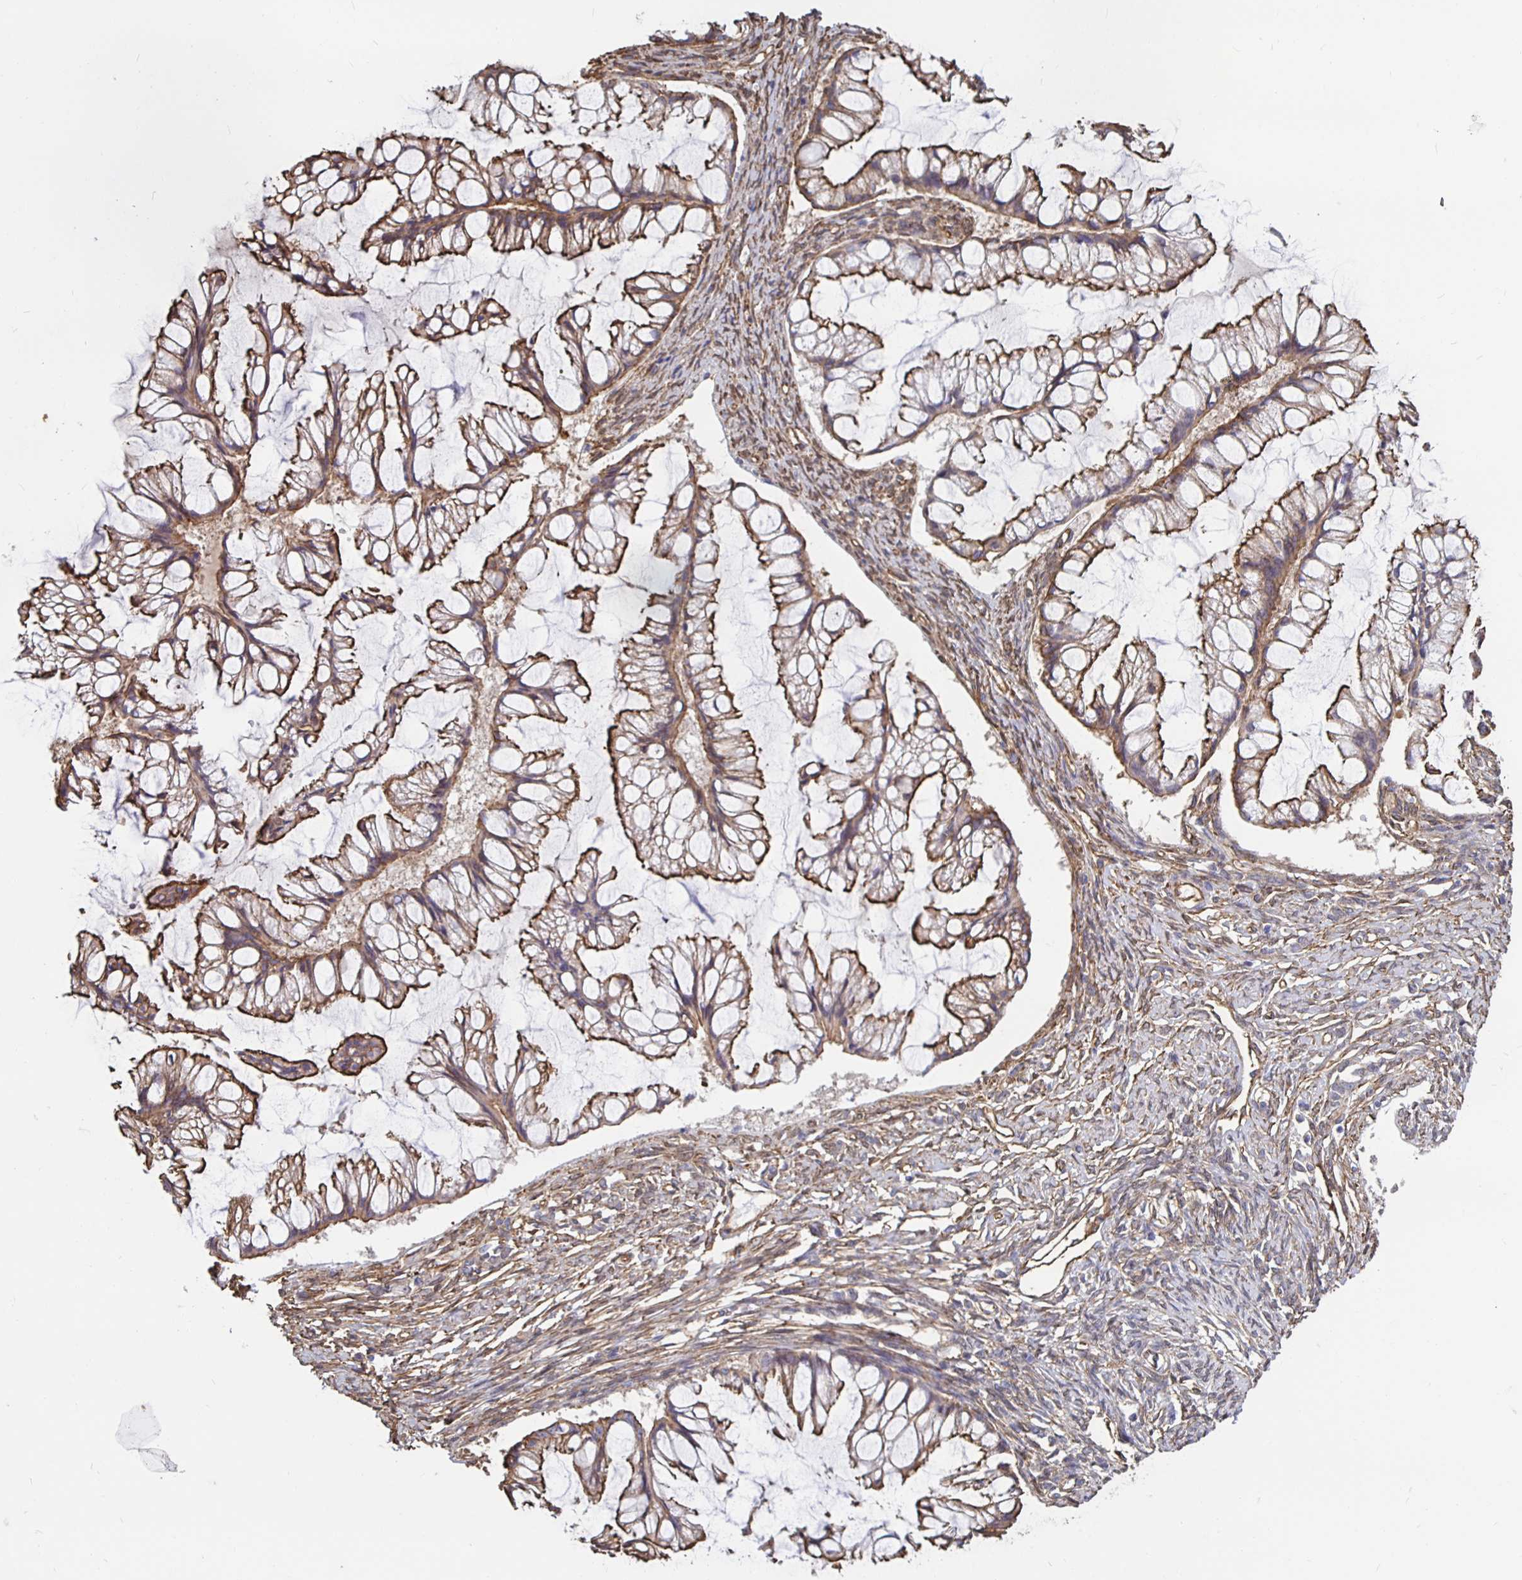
{"staining": {"intensity": "moderate", "quantity": ">75%", "location": "cytoplasmic/membranous"}, "tissue": "ovarian cancer", "cell_type": "Tumor cells", "image_type": "cancer", "snomed": [{"axis": "morphology", "description": "Cystadenocarcinoma, mucinous, NOS"}, {"axis": "topography", "description": "Ovary"}], "caption": "A medium amount of moderate cytoplasmic/membranous positivity is identified in about >75% of tumor cells in mucinous cystadenocarcinoma (ovarian) tissue.", "gene": "ARHGEF39", "patient": {"sex": "female", "age": 73}}